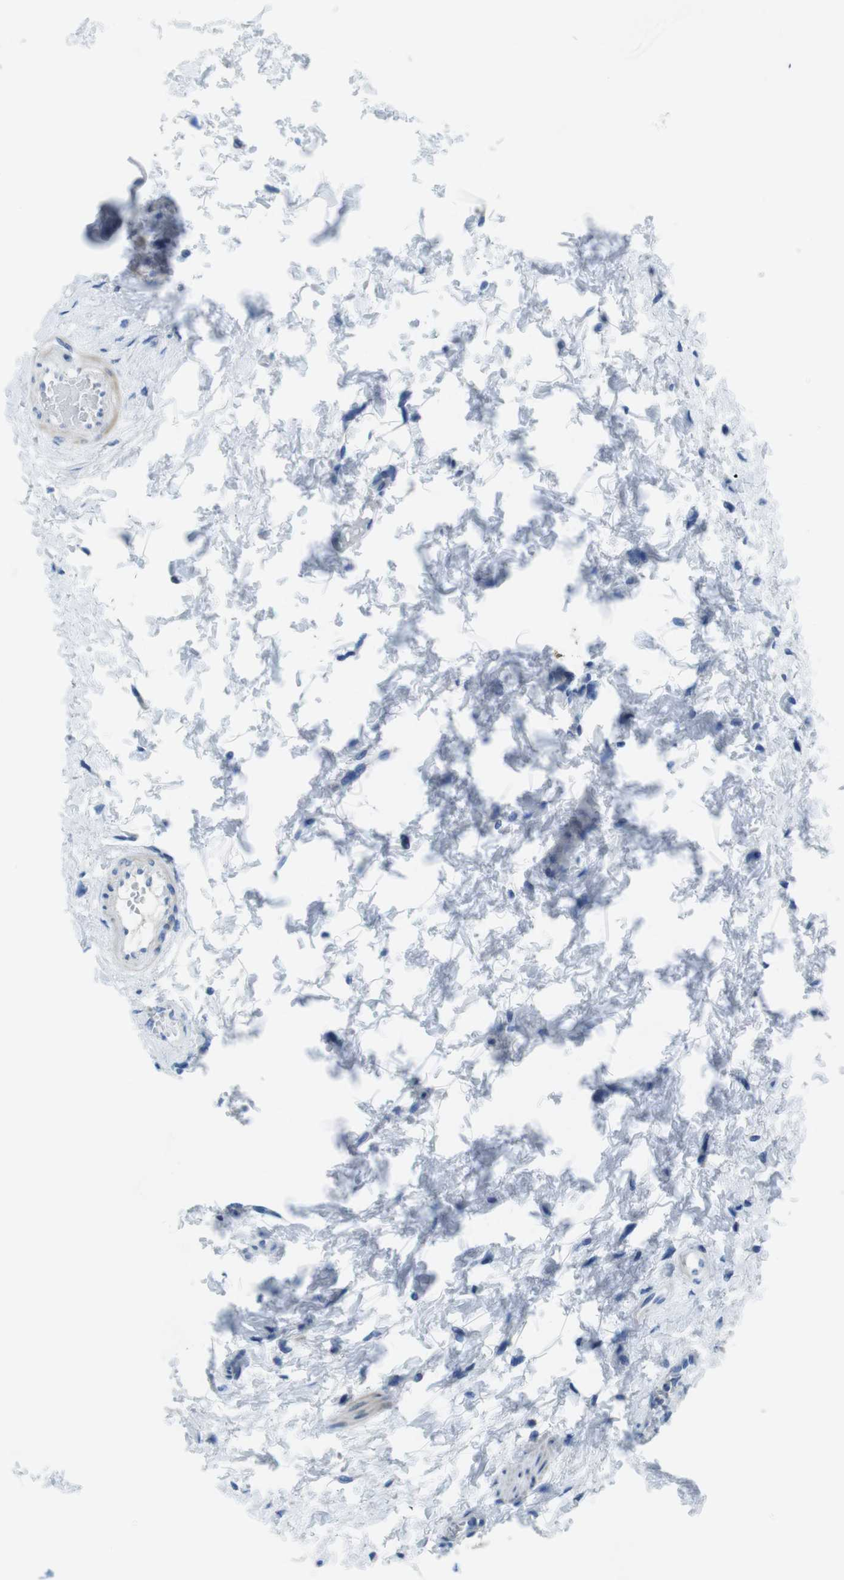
{"staining": {"intensity": "negative", "quantity": "none", "location": "none"}, "tissue": "urinary bladder", "cell_type": "Urothelial cells", "image_type": "normal", "snomed": [{"axis": "morphology", "description": "Normal tissue, NOS"}, {"axis": "topography", "description": "Urinary bladder"}], "caption": "The histopathology image reveals no staining of urothelial cells in unremarkable urinary bladder. (Stains: DAB immunohistochemistry with hematoxylin counter stain, Microscopy: brightfield microscopy at high magnification).", "gene": "ASIC5", "patient": {"sex": "male", "age": 55}}